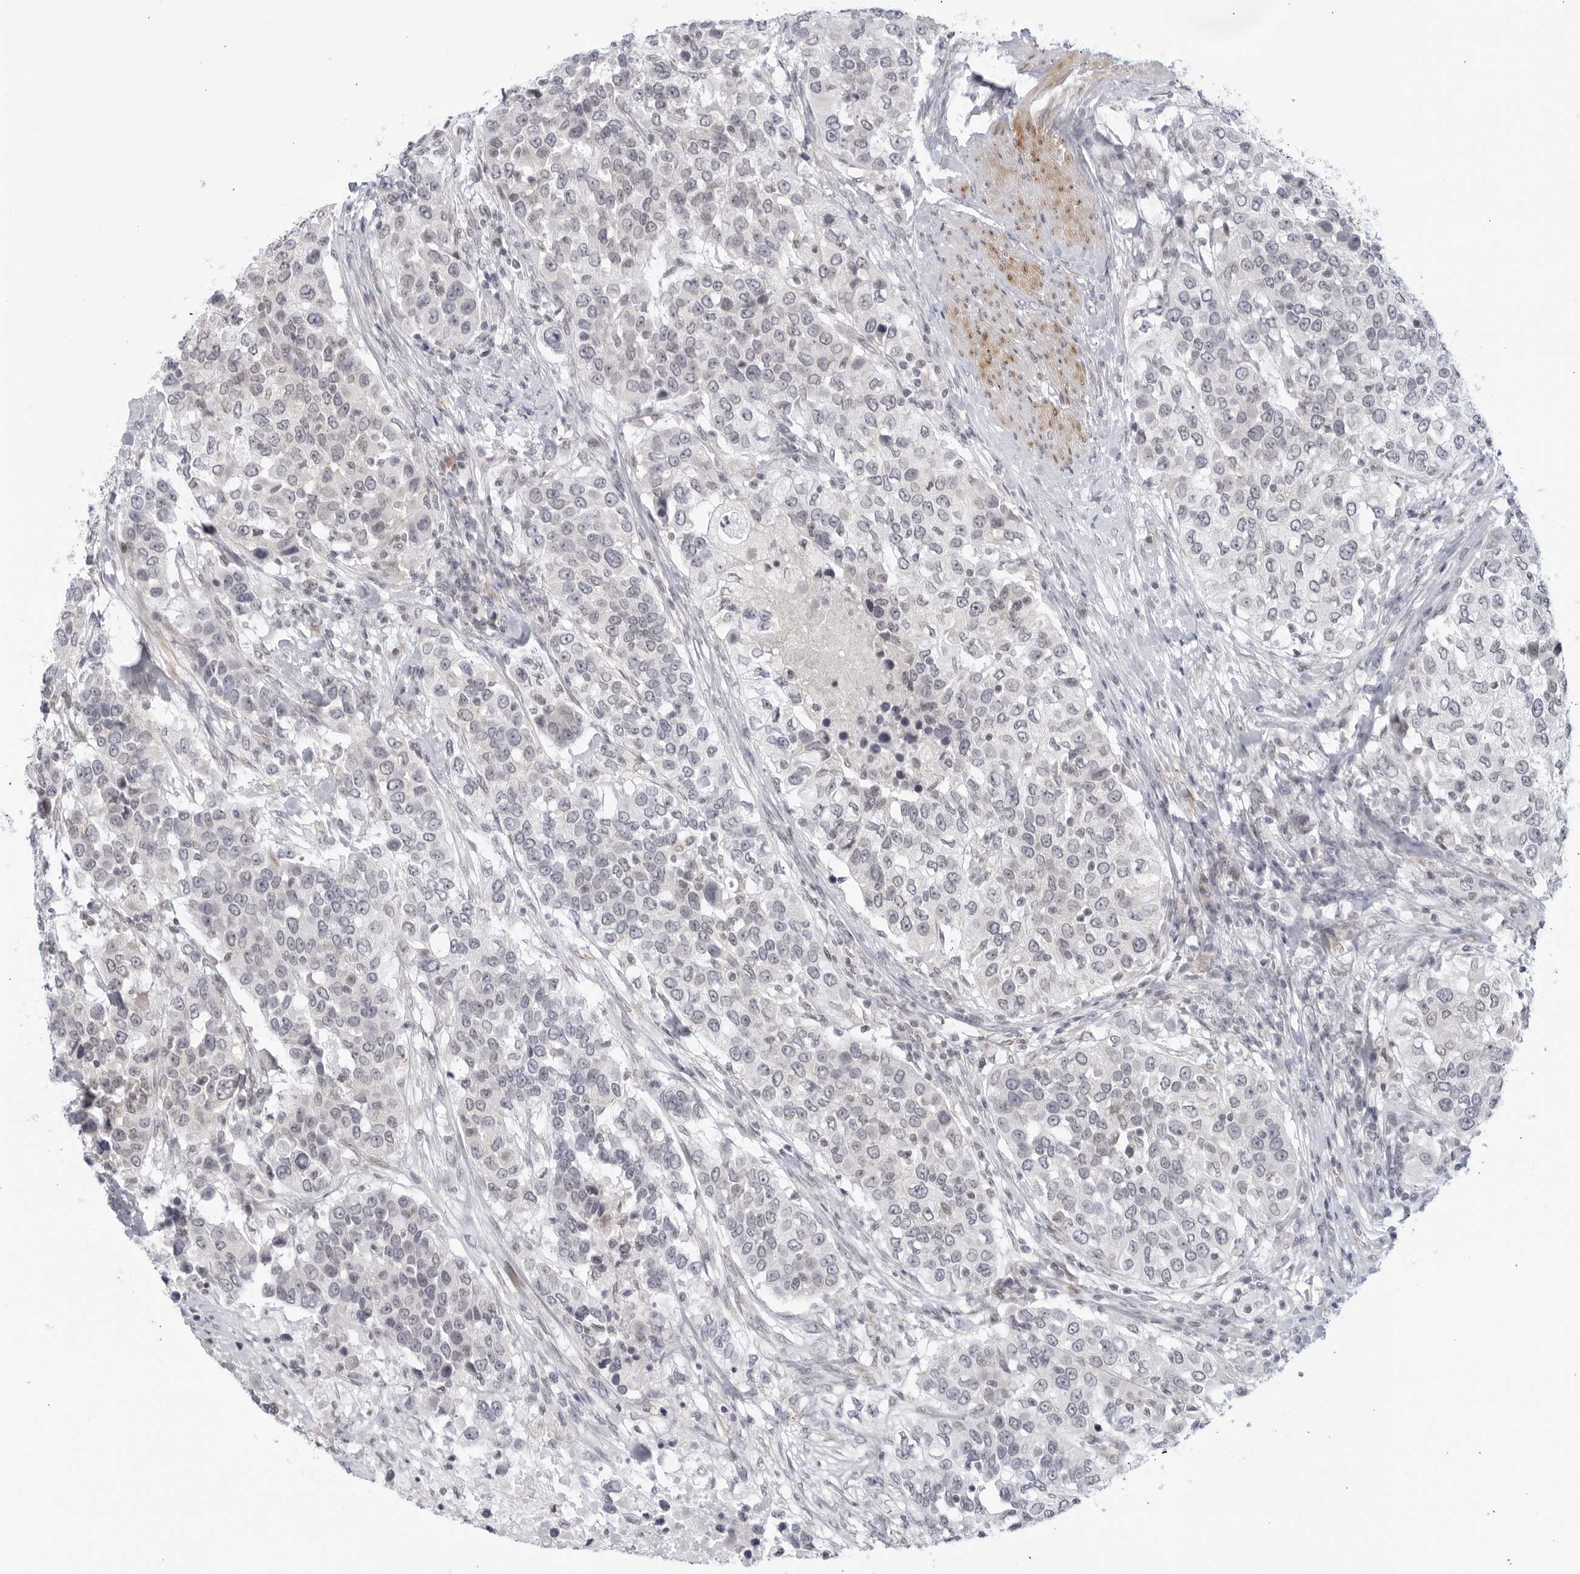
{"staining": {"intensity": "negative", "quantity": "none", "location": "none"}, "tissue": "urothelial cancer", "cell_type": "Tumor cells", "image_type": "cancer", "snomed": [{"axis": "morphology", "description": "Urothelial carcinoma, High grade"}, {"axis": "topography", "description": "Urinary bladder"}], "caption": "Immunohistochemistry (IHC) of human high-grade urothelial carcinoma displays no staining in tumor cells.", "gene": "WDTC1", "patient": {"sex": "female", "age": 80}}